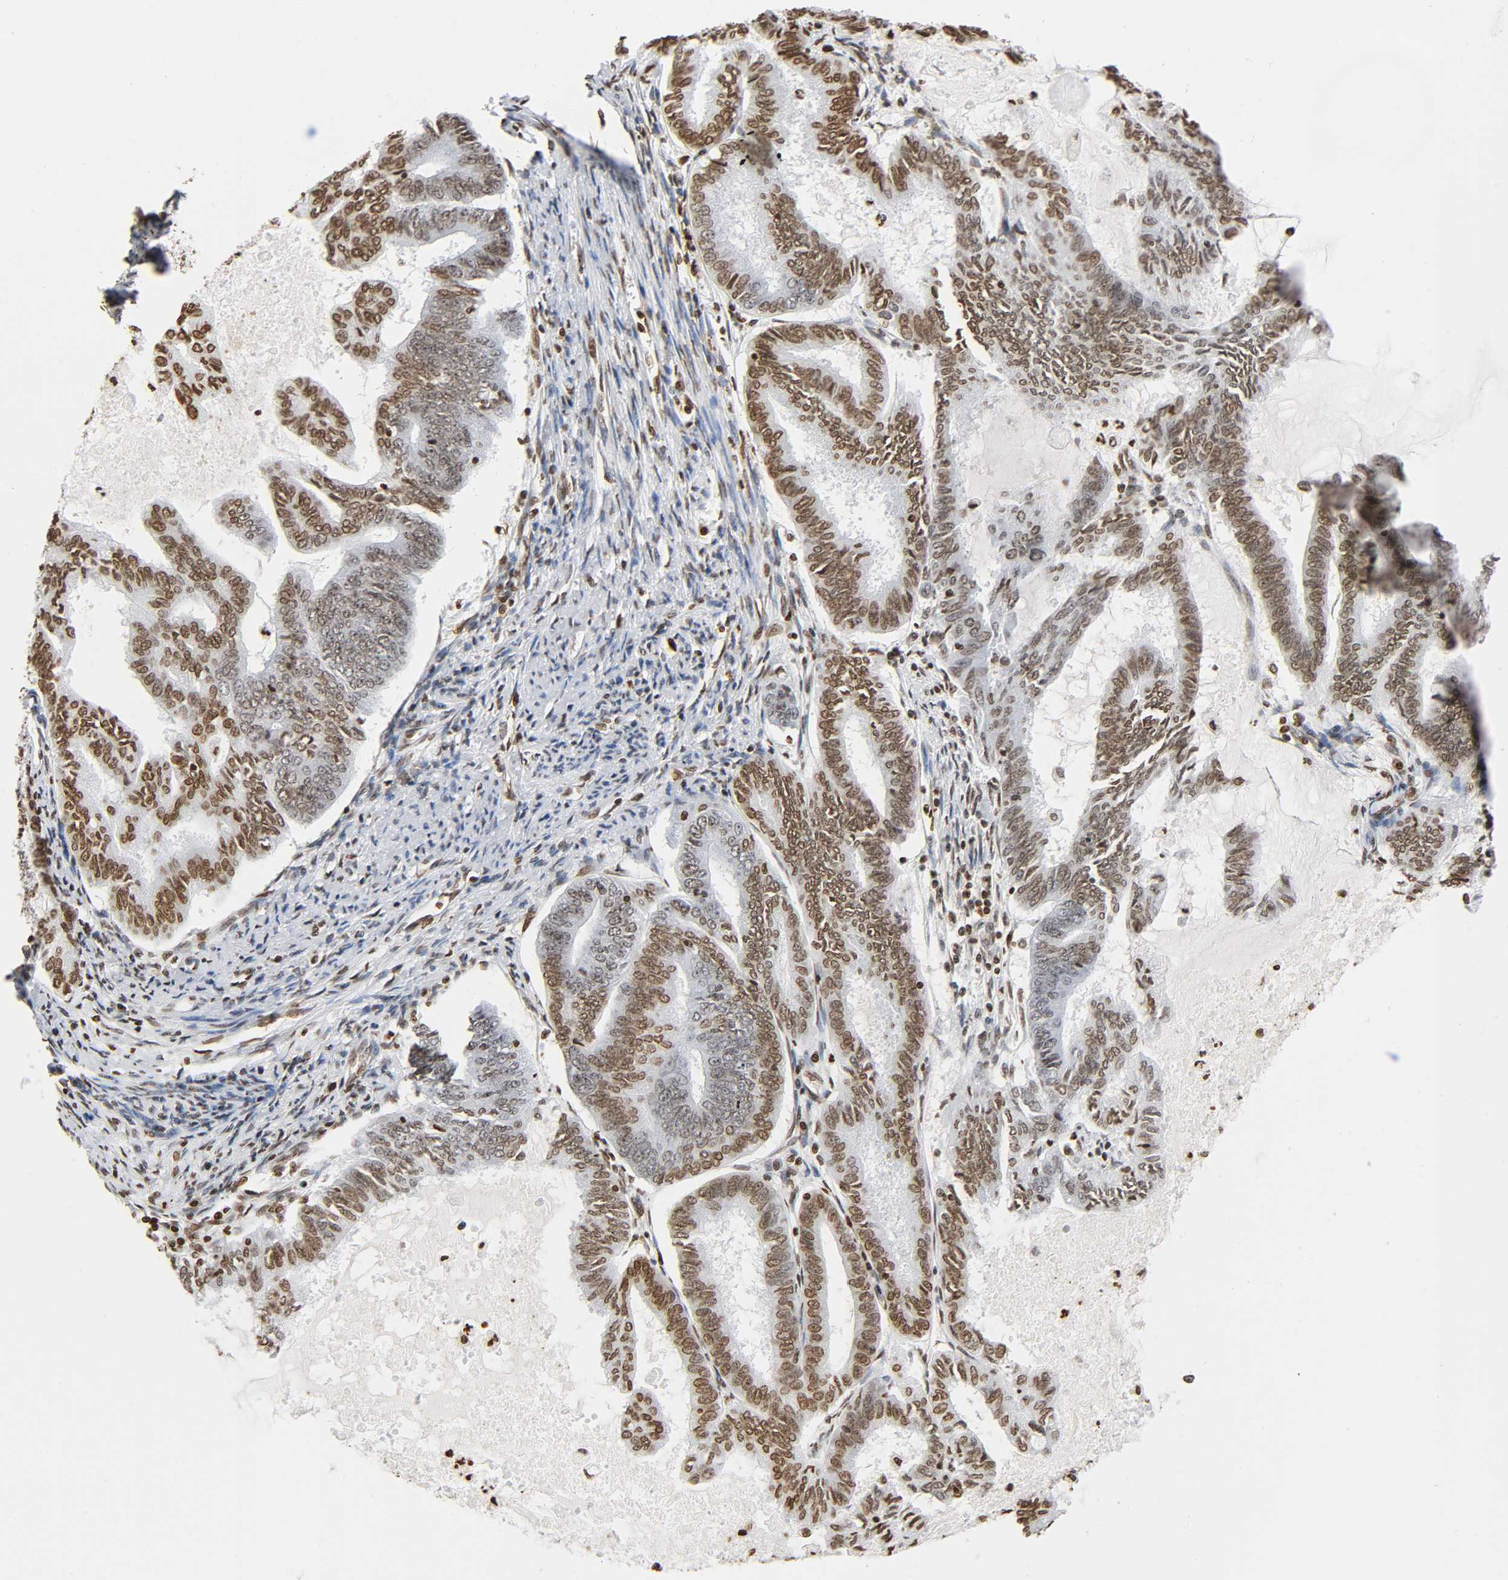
{"staining": {"intensity": "moderate", "quantity": ">75%", "location": "nuclear"}, "tissue": "endometrial cancer", "cell_type": "Tumor cells", "image_type": "cancer", "snomed": [{"axis": "morphology", "description": "Adenocarcinoma, NOS"}, {"axis": "topography", "description": "Endometrium"}], "caption": "Human endometrial cancer stained for a protein (brown) shows moderate nuclear positive positivity in approximately >75% of tumor cells.", "gene": "HOXA6", "patient": {"sex": "female", "age": 86}}